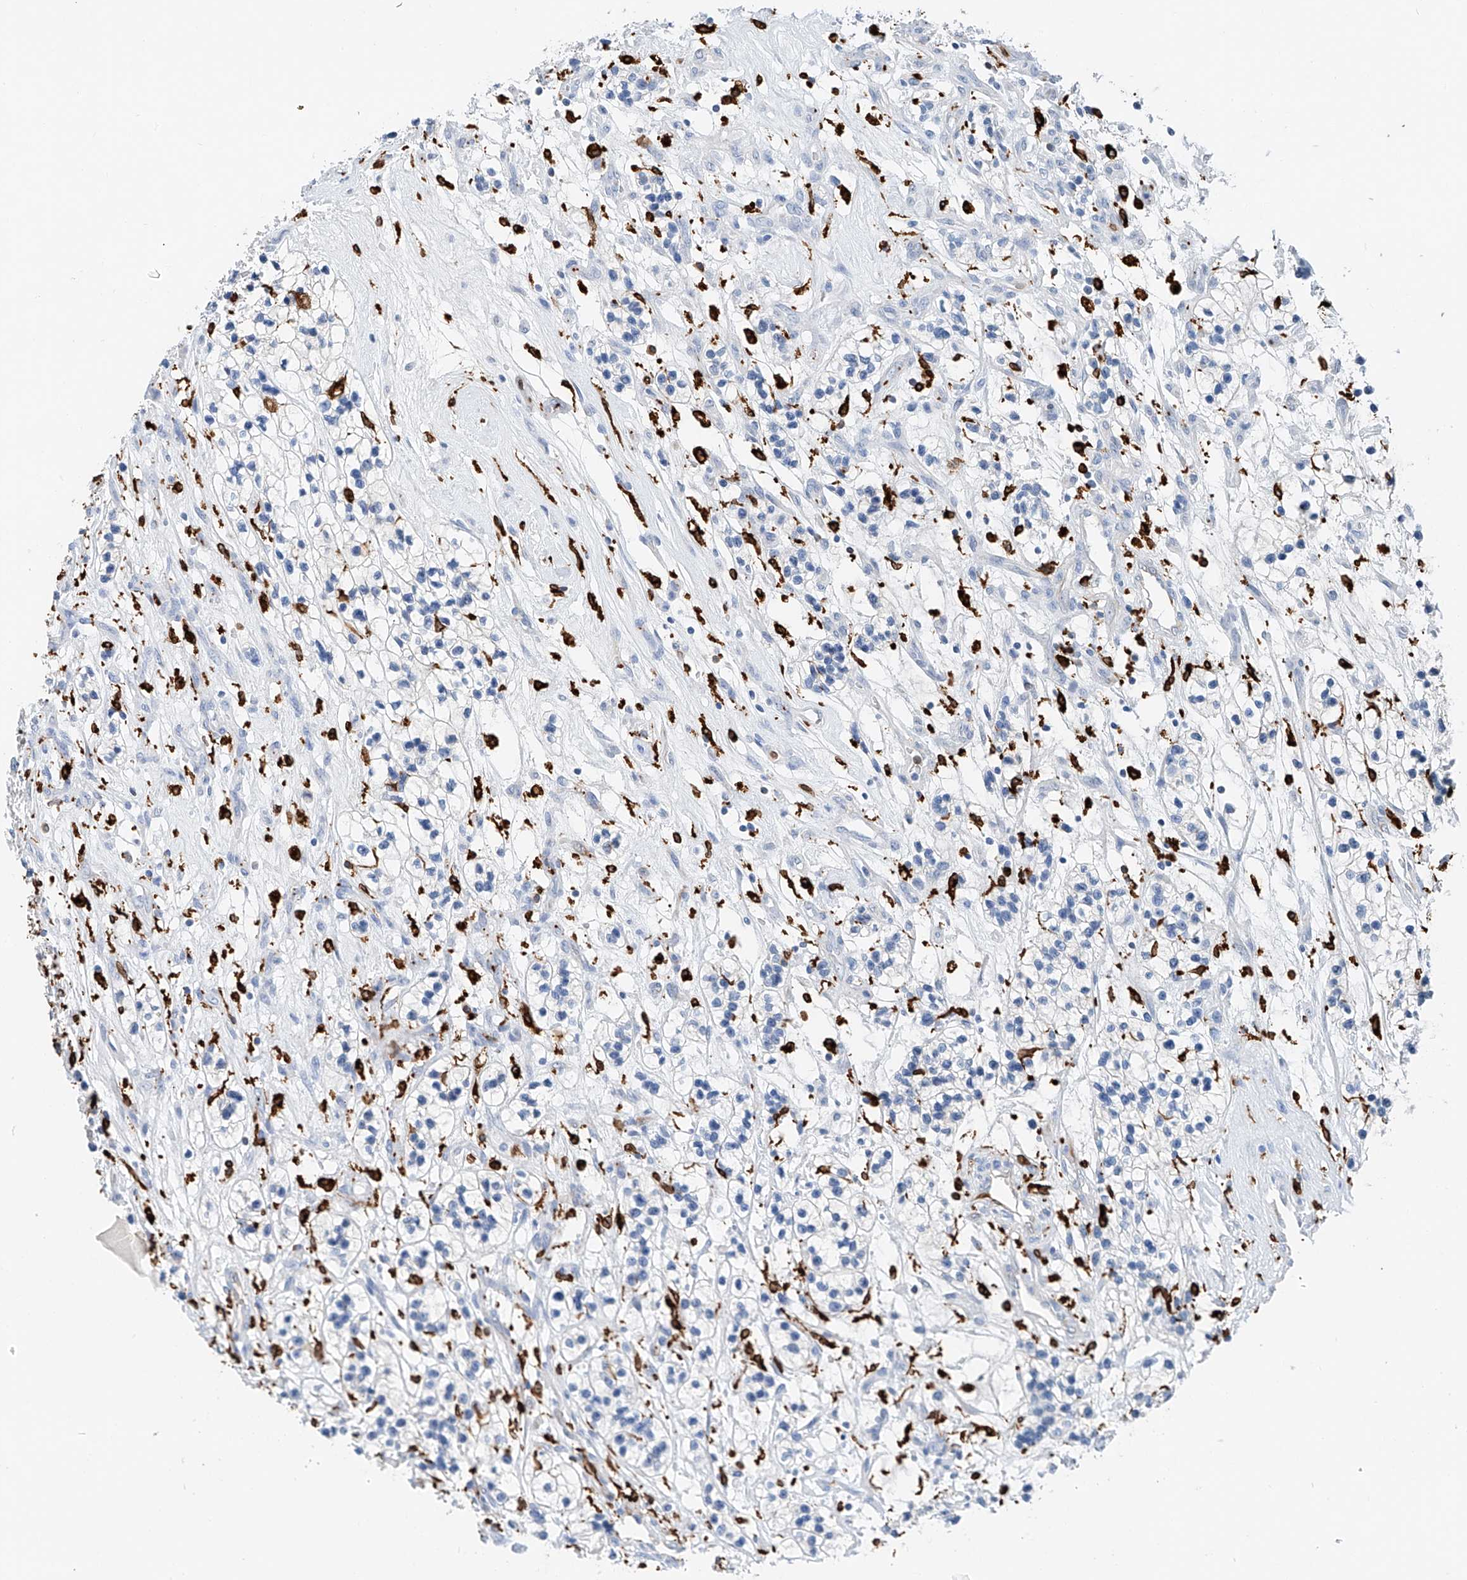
{"staining": {"intensity": "negative", "quantity": "none", "location": "none"}, "tissue": "renal cancer", "cell_type": "Tumor cells", "image_type": "cancer", "snomed": [{"axis": "morphology", "description": "Adenocarcinoma, NOS"}, {"axis": "topography", "description": "Kidney"}], "caption": "Renal cancer was stained to show a protein in brown. There is no significant staining in tumor cells. (Brightfield microscopy of DAB (3,3'-diaminobenzidine) immunohistochemistry (IHC) at high magnification).", "gene": "TBXAS1", "patient": {"sex": "female", "age": 57}}